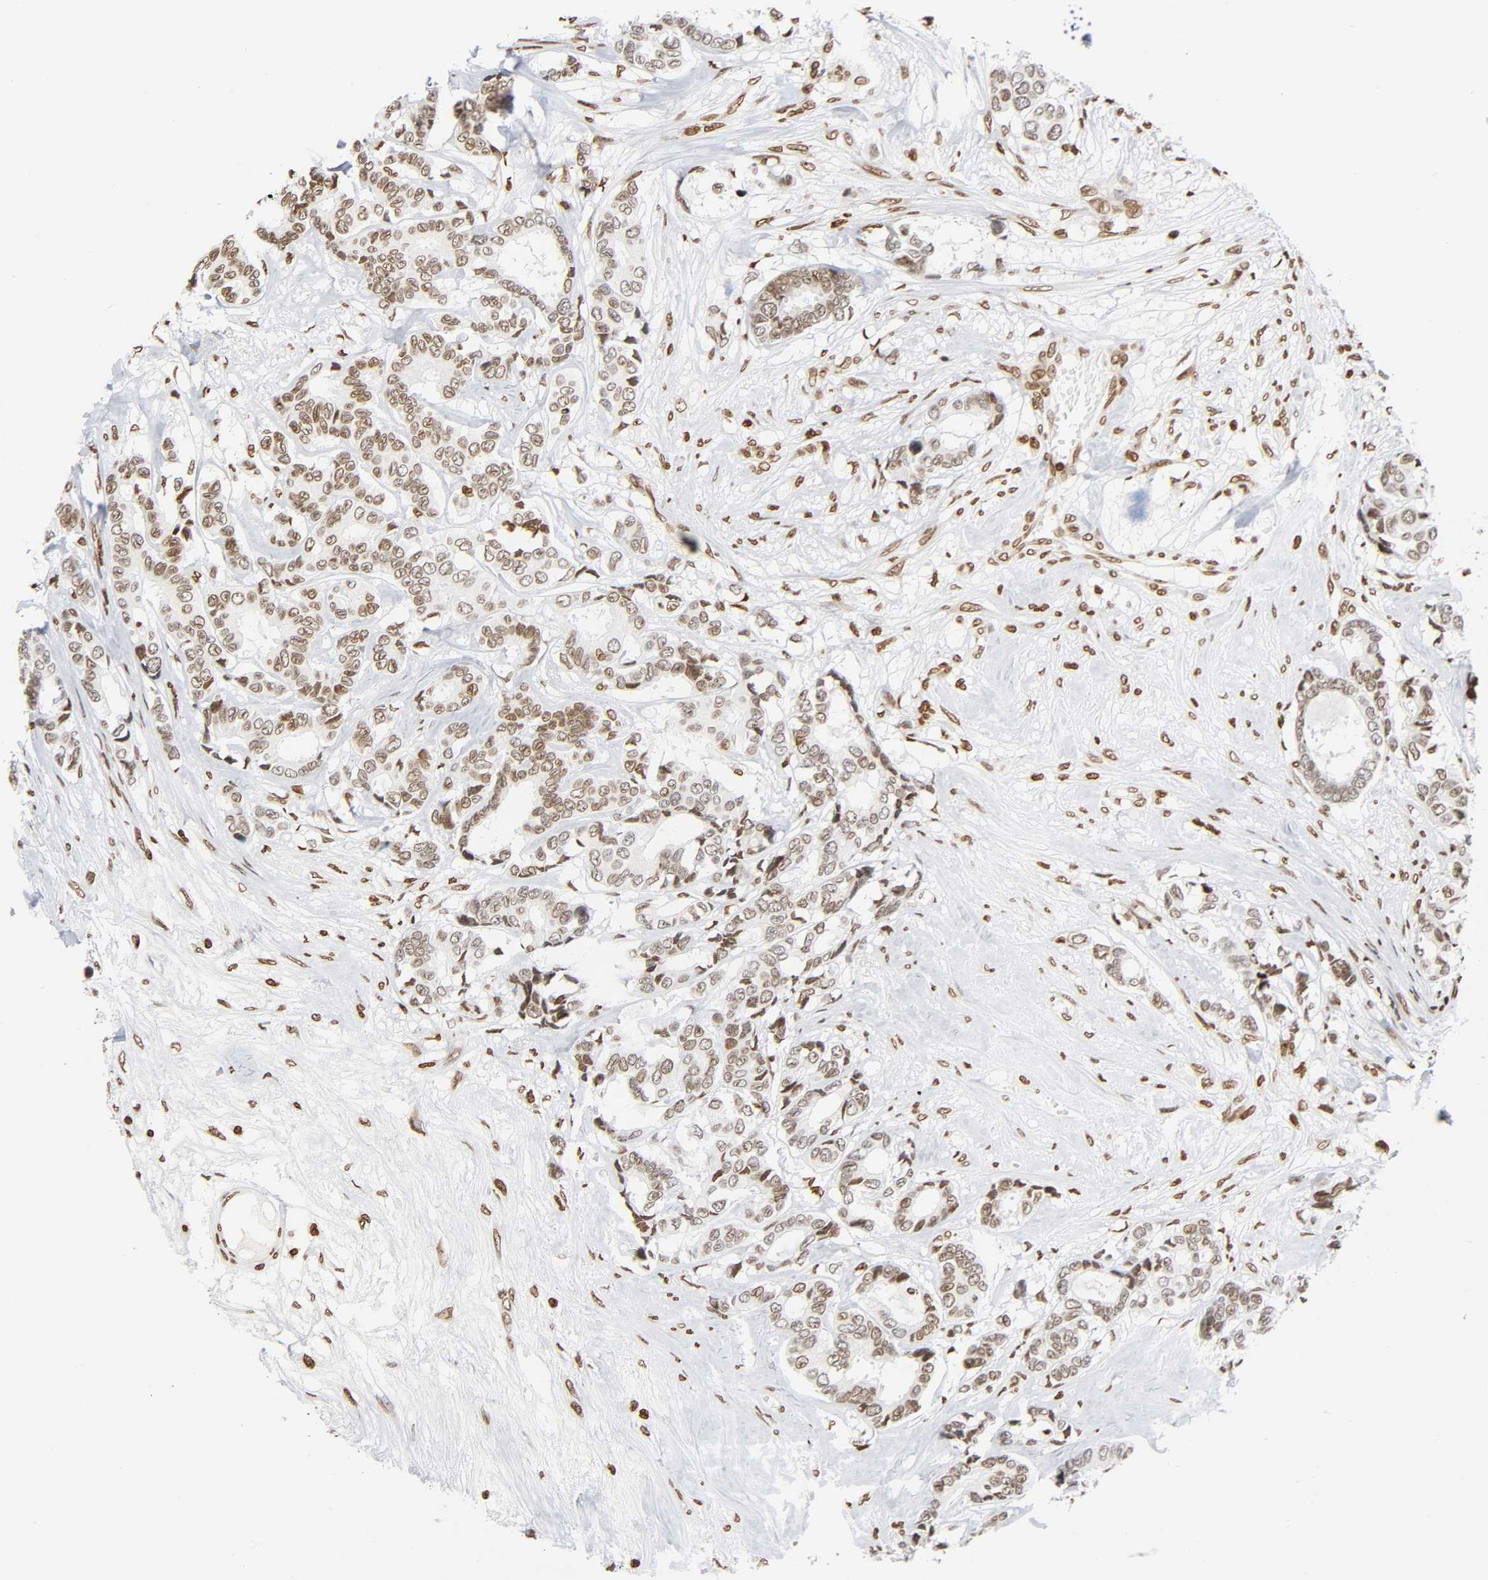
{"staining": {"intensity": "moderate", "quantity": ">75%", "location": "nuclear"}, "tissue": "breast cancer", "cell_type": "Tumor cells", "image_type": "cancer", "snomed": [{"axis": "morphology", "description": "Duct carcinoma"}, {"axis": "topography", "description": "Breast"}], "caption": "Protein staining demonstrates moderate nuclear staining in approximately >75% of tumor cells in breast cancer (infiltrating ductal carcinoma).", "gene": "HOXA6", "patient": {"sex": "female", "age": 87}}